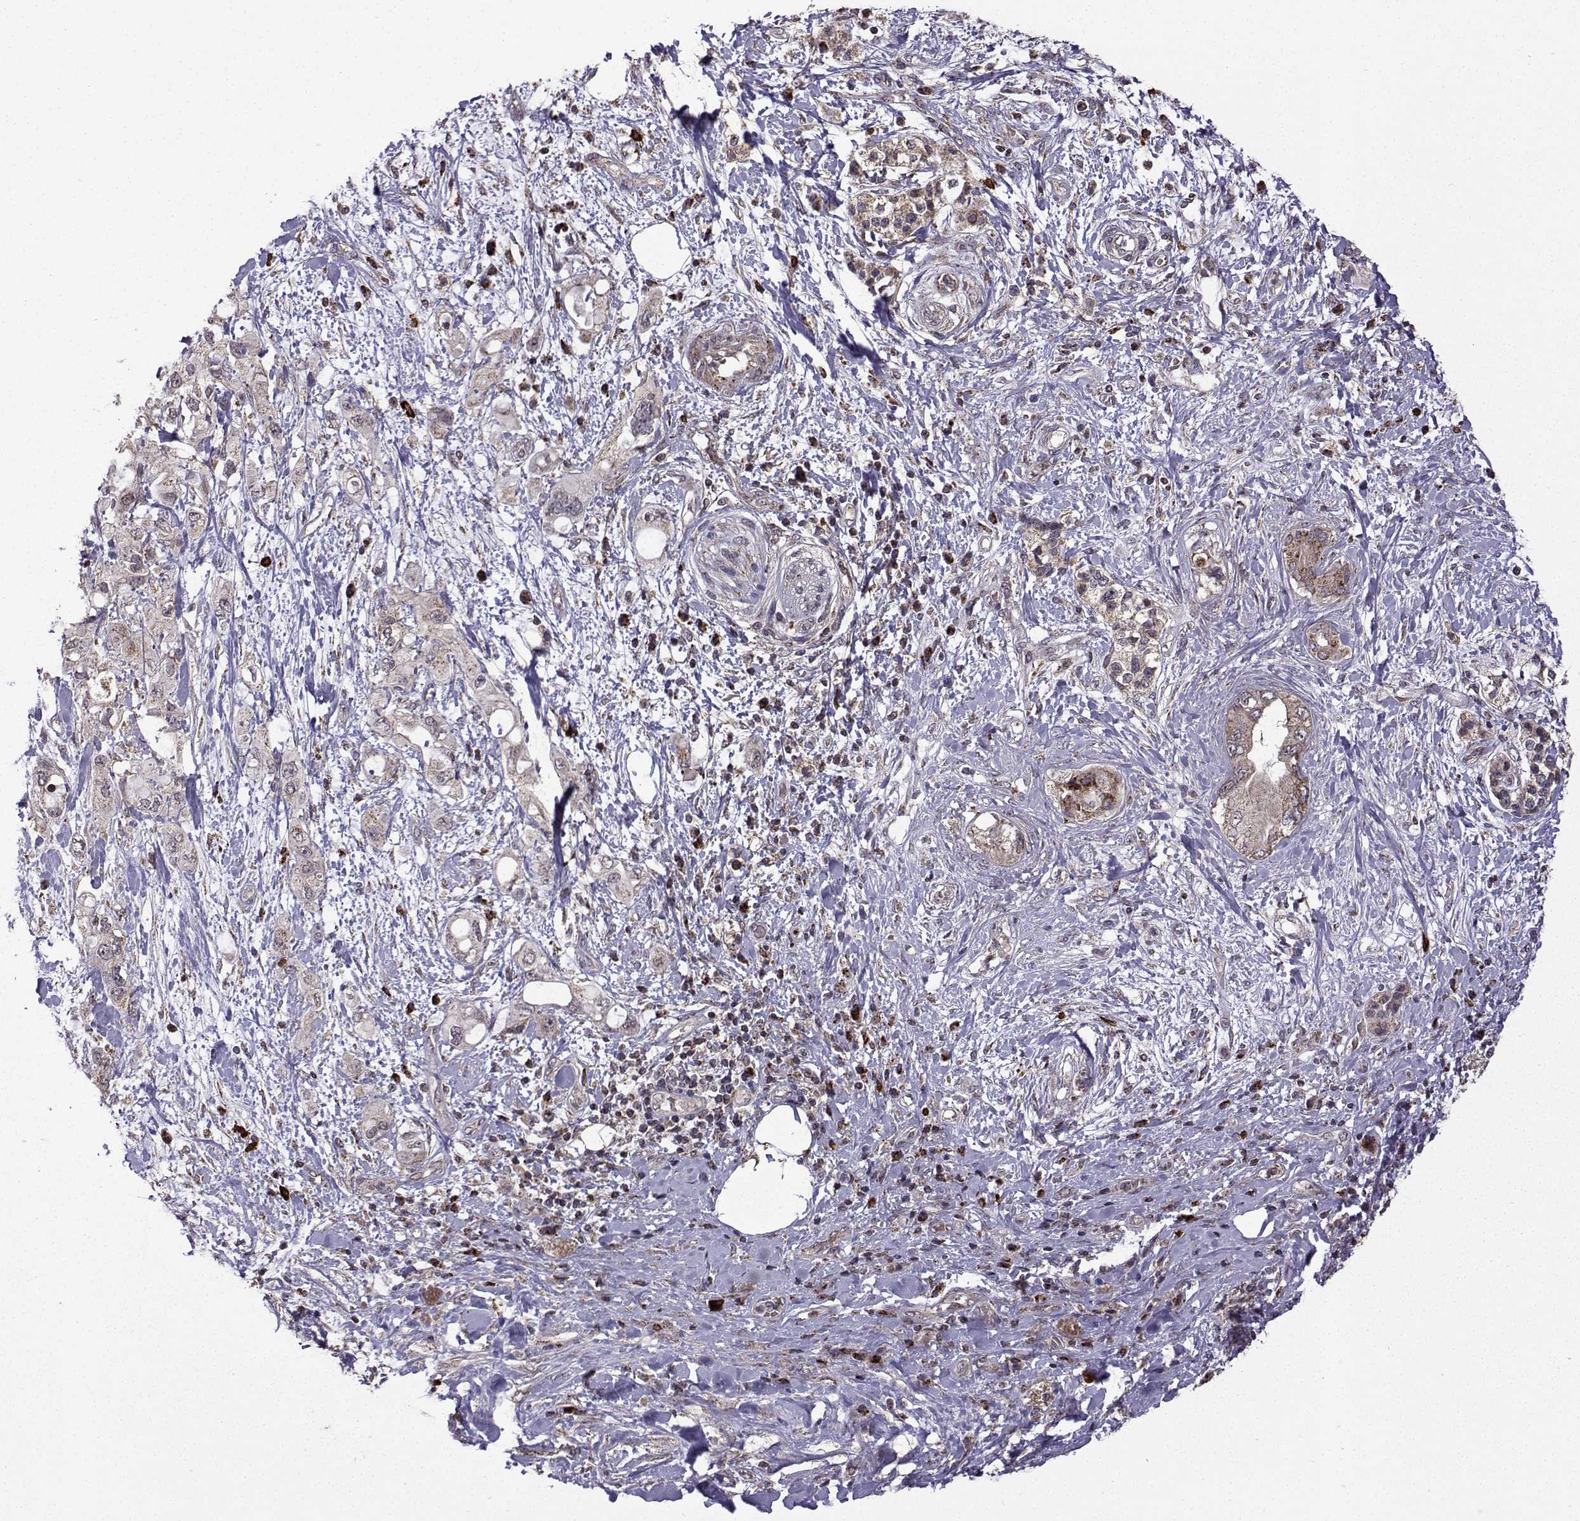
{"staining": {"intensity": "moderate", "quantity": ">75%", "location": "cytoplasmic/membranous"}, "tissue": "pancreatic cancer", "cell_type": "Tumor cells", "image_type": "cancer", "snomed": [{"axis": "morphology", "description": "Adenocarcinoma, NOS"}, {"axis": "topography", "description": "Pancreas"}], "caption": "There is medium levels of moderate cytoplasmic/membranous expression in tumor cells of pancreatic cancer, as demonstrated by immunohistochemical staining (brown color).", "gene": "TAB2", "patient": {"sex": "female", "age": 56}}